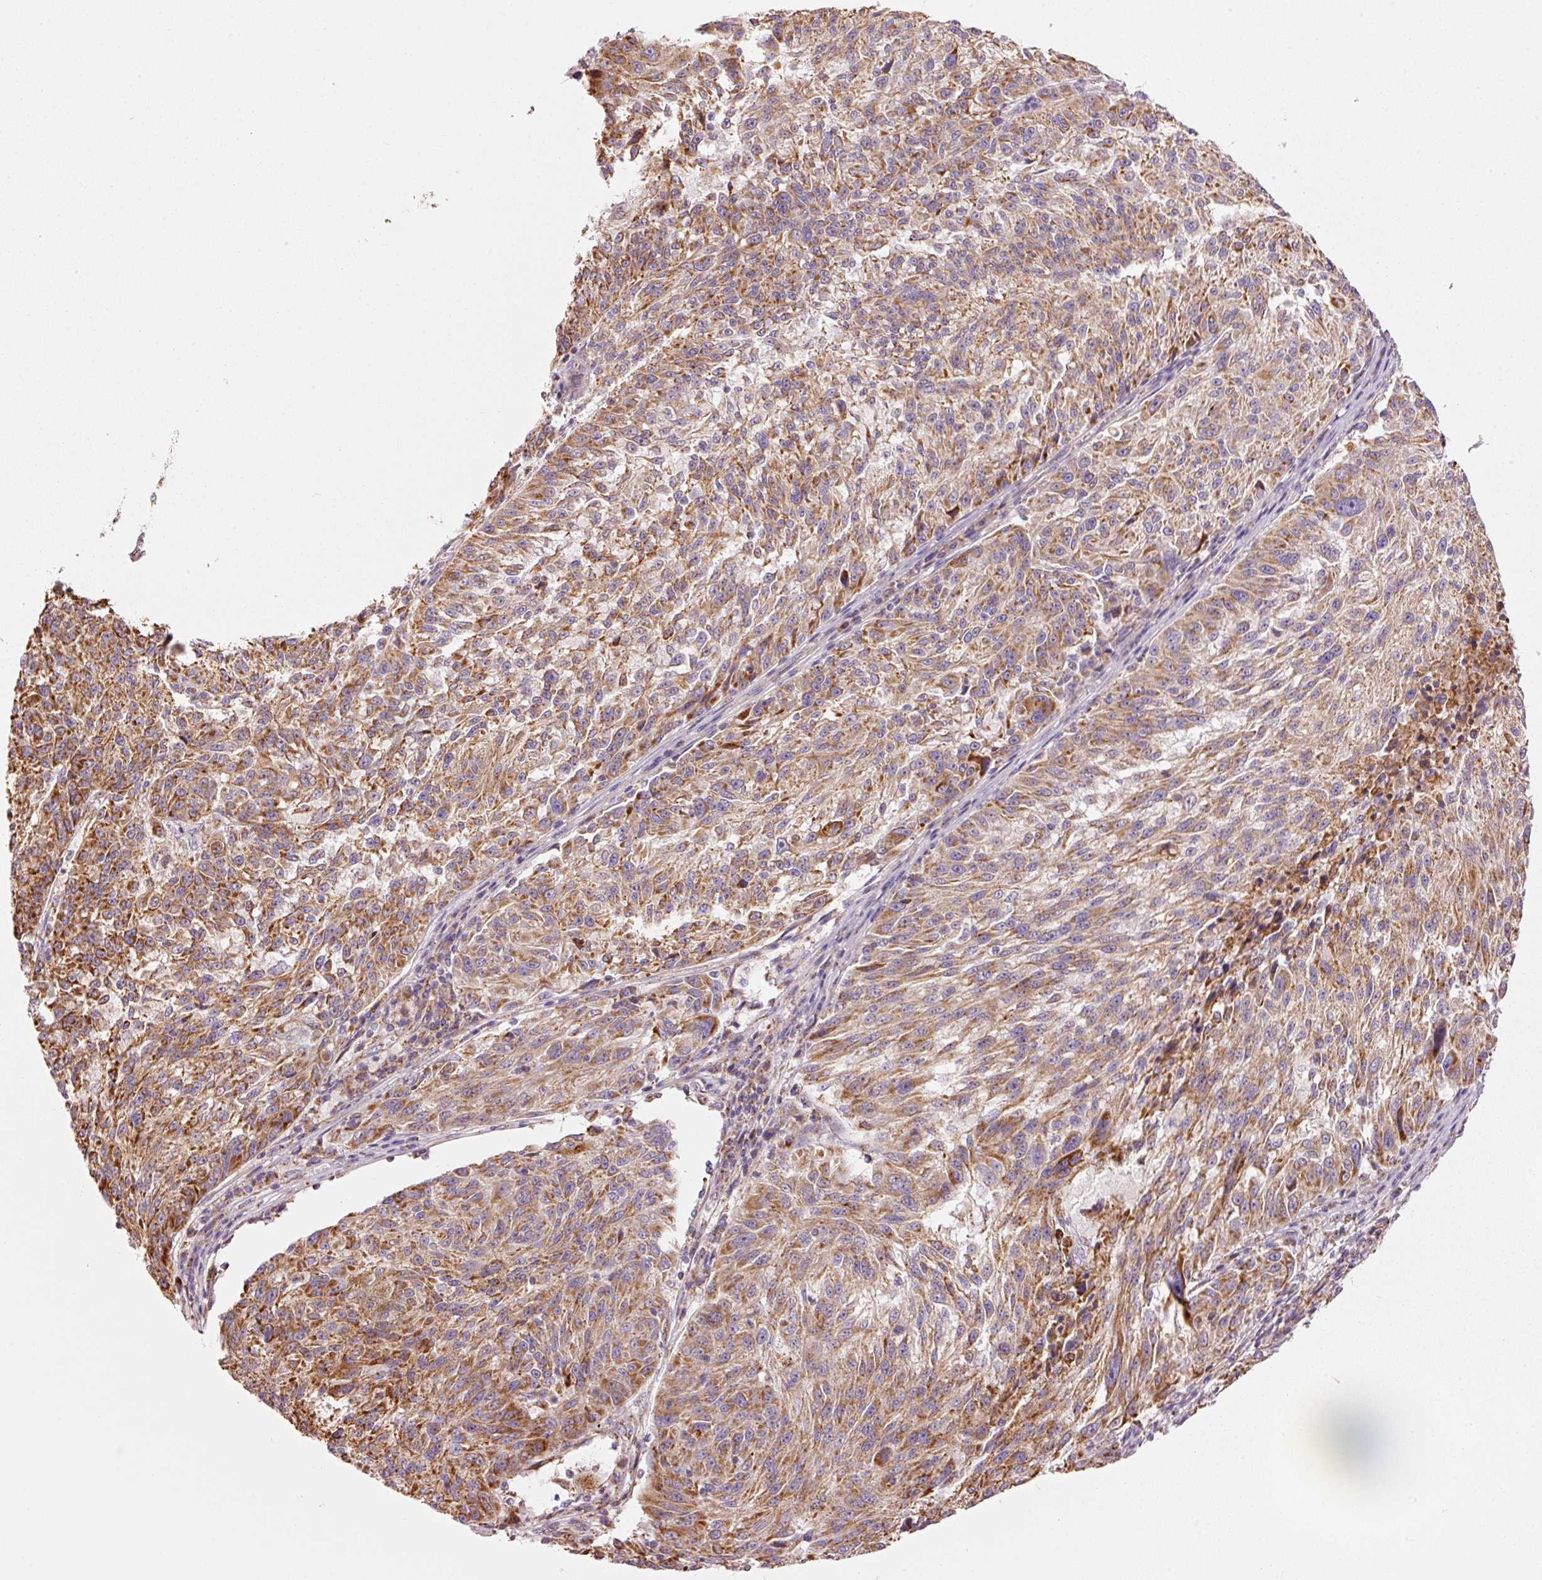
{"staining": {"intensity": "moderate", "quantity": ">75%", "location": "cytoplasmic/membranous"}, "tissue": "melanoma", "cell_type": "Tumor cells", "image_type": "cancer", "snomed": [{"axis": "morphology", "description": "Malignant melanoma, NOS"}, {"axis": "topography", "description": "Skin"}], "caption": "Melanoma tissue reveals moderate cytoplasmic/membranous positivity in approximately >75% of tumor cells", "gene": "C17orf98", "patient": {"sex": "male", "age": 53}}